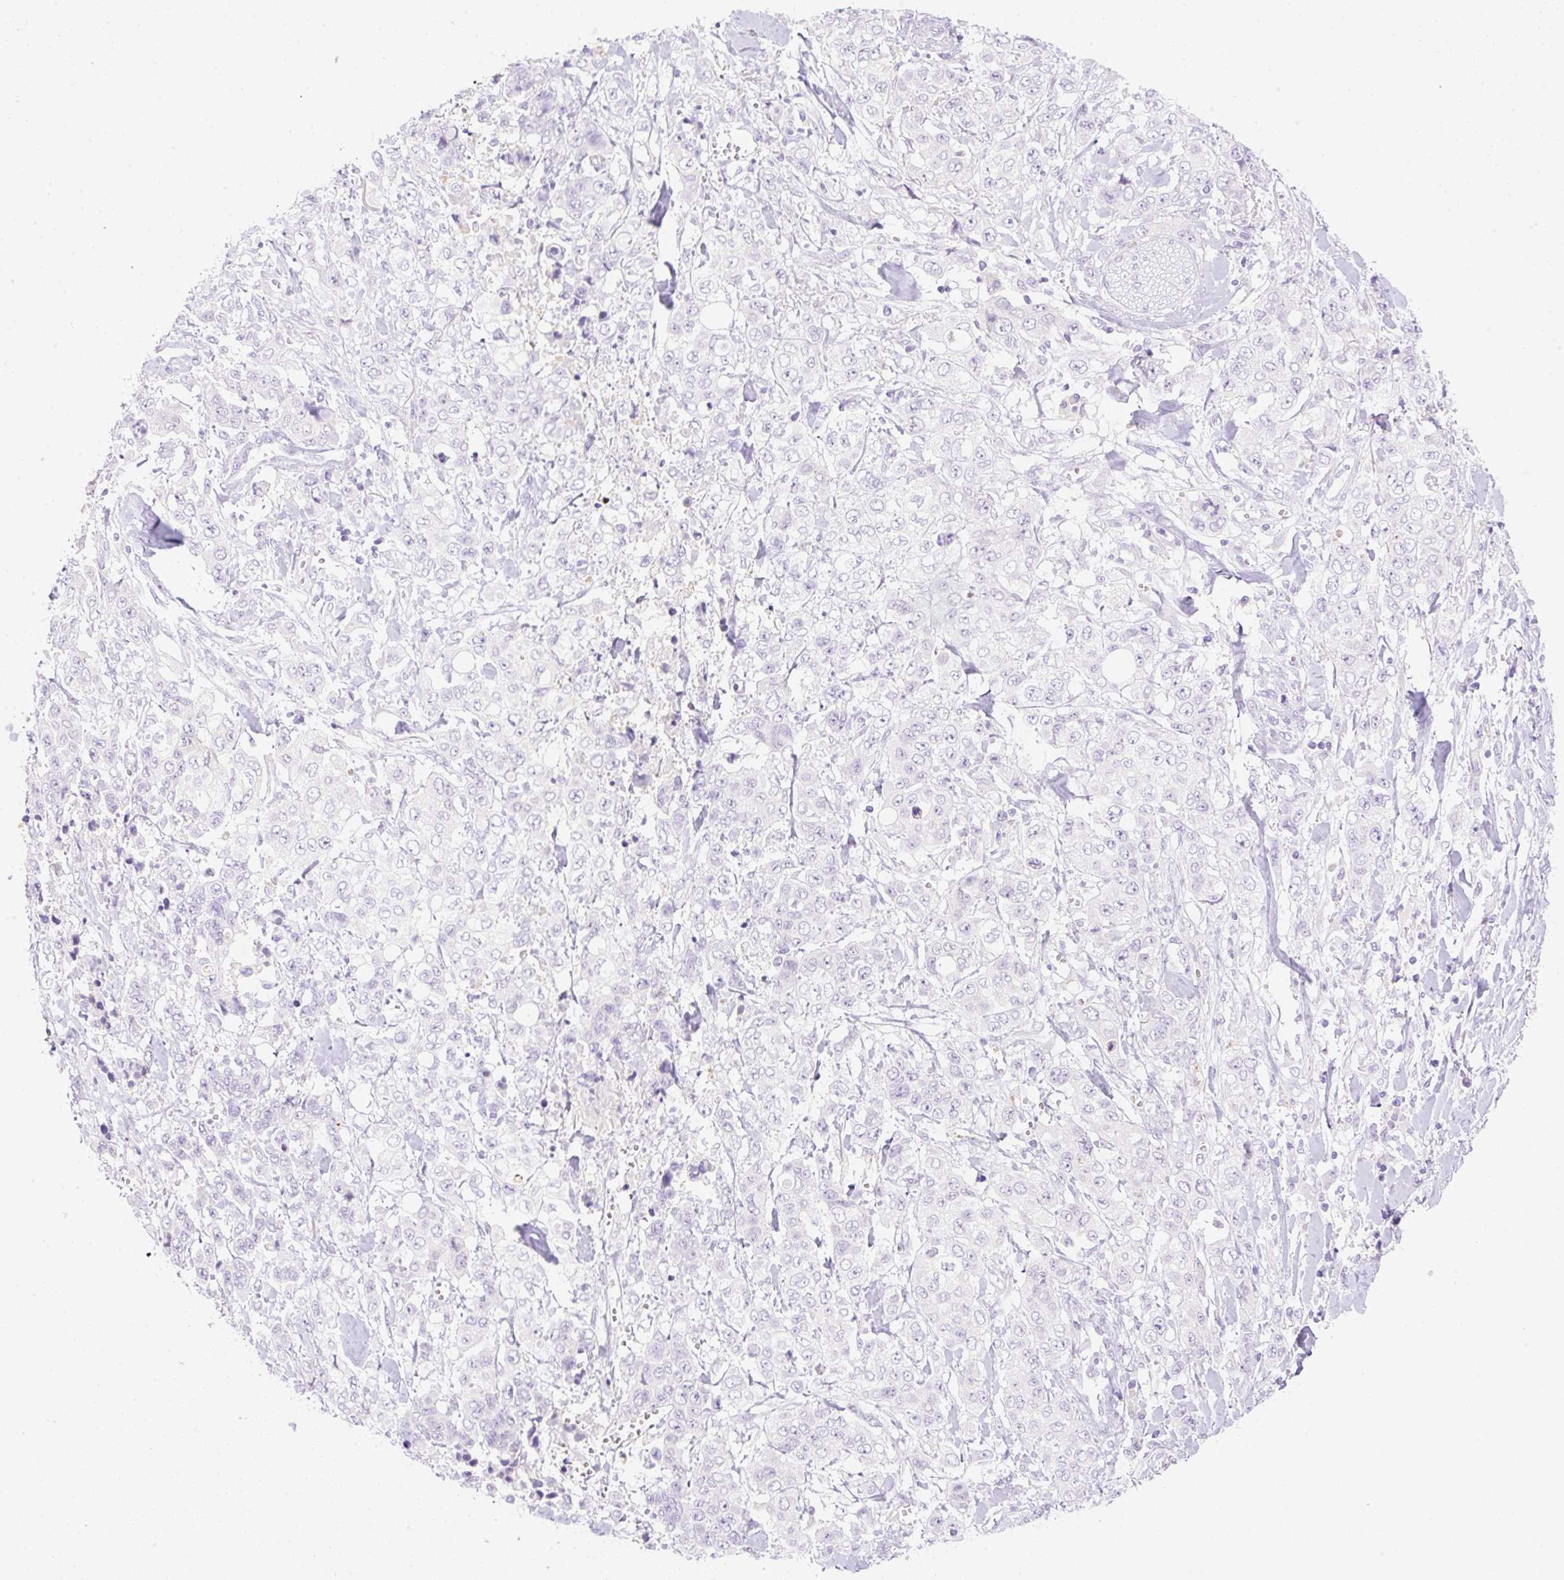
{"staining": {"intensity": "negative", "quantity": "none", "location": "none"}, "tissue": "stomach cancer", "cell_type": "Tumor cells", "image_type": "cancer", "snomed": [{"axis": "morphology", "description": "Adenocarcinoma, NOS"}, {"axis": "topography", "description": "Stomach, upper"}], "caption": "There is no significant expression in tumor cells of stomach adenocarcinoma.", "gene": "DENND5A", "patient": {"sex": "male", "age": 62}}